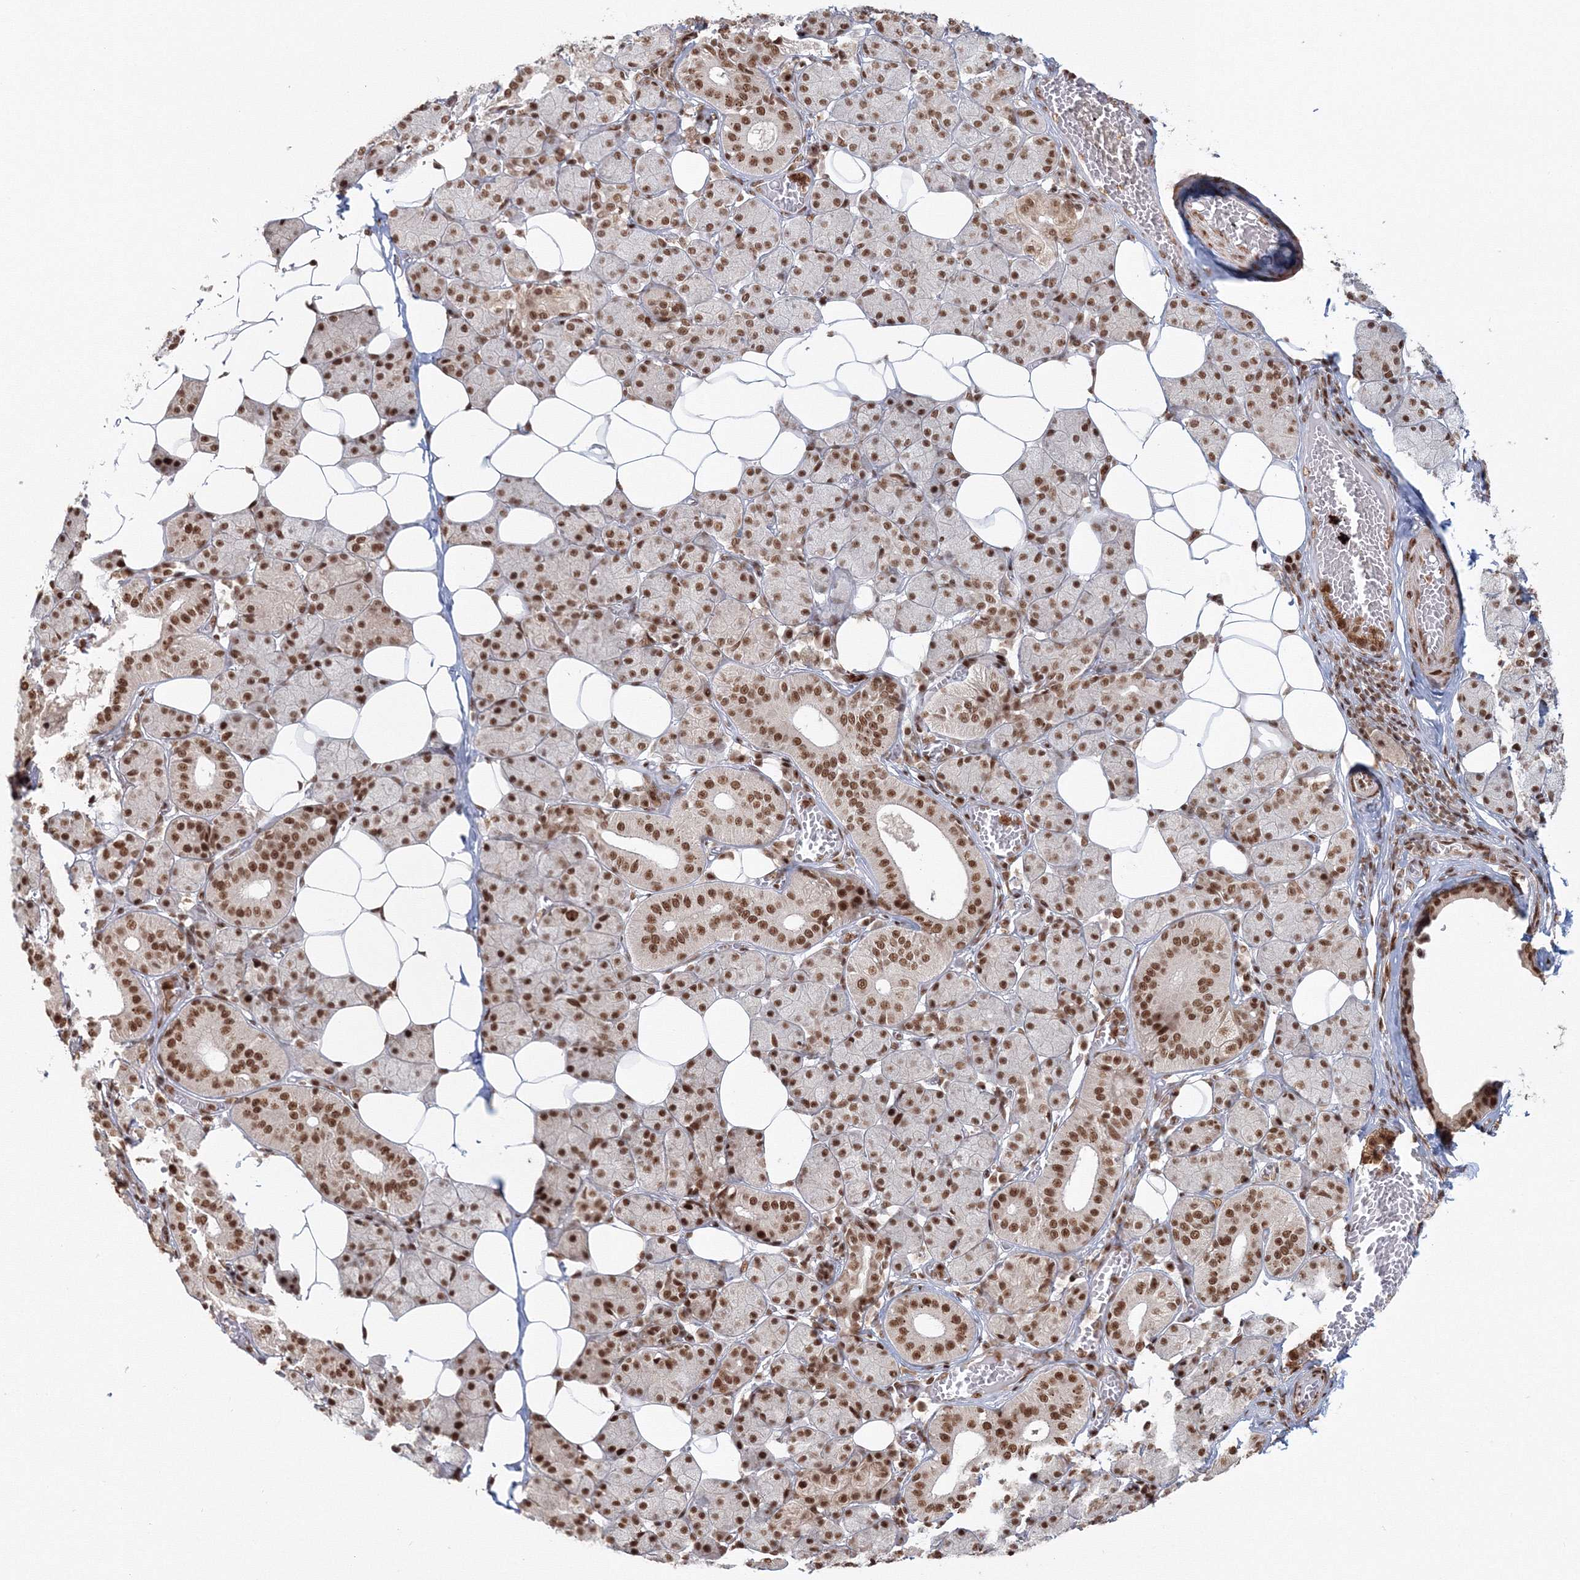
{"staining": {"intensity": "strong", "quantity": ">75%", "location": "nuclear"}, "tissue": "salivary gland", "cell_type": "Glandular cells", "image_type": "normal", "snomed": [{"axis": "morphology", "description": "Normal tissue, NOS"}, {"axis": "topography", "description": "Salivary gland"}], "caption": "Strong nuclear protein expression is present in approximately >75% of glandular cells in salivary gland. The staining is performed using DAB brown chromogen to label protein expression. The nuclei are counter-stained blue using hematoxylin.", "gene": "KIF20A", "patient": {"sex": "female", "age": 33}}